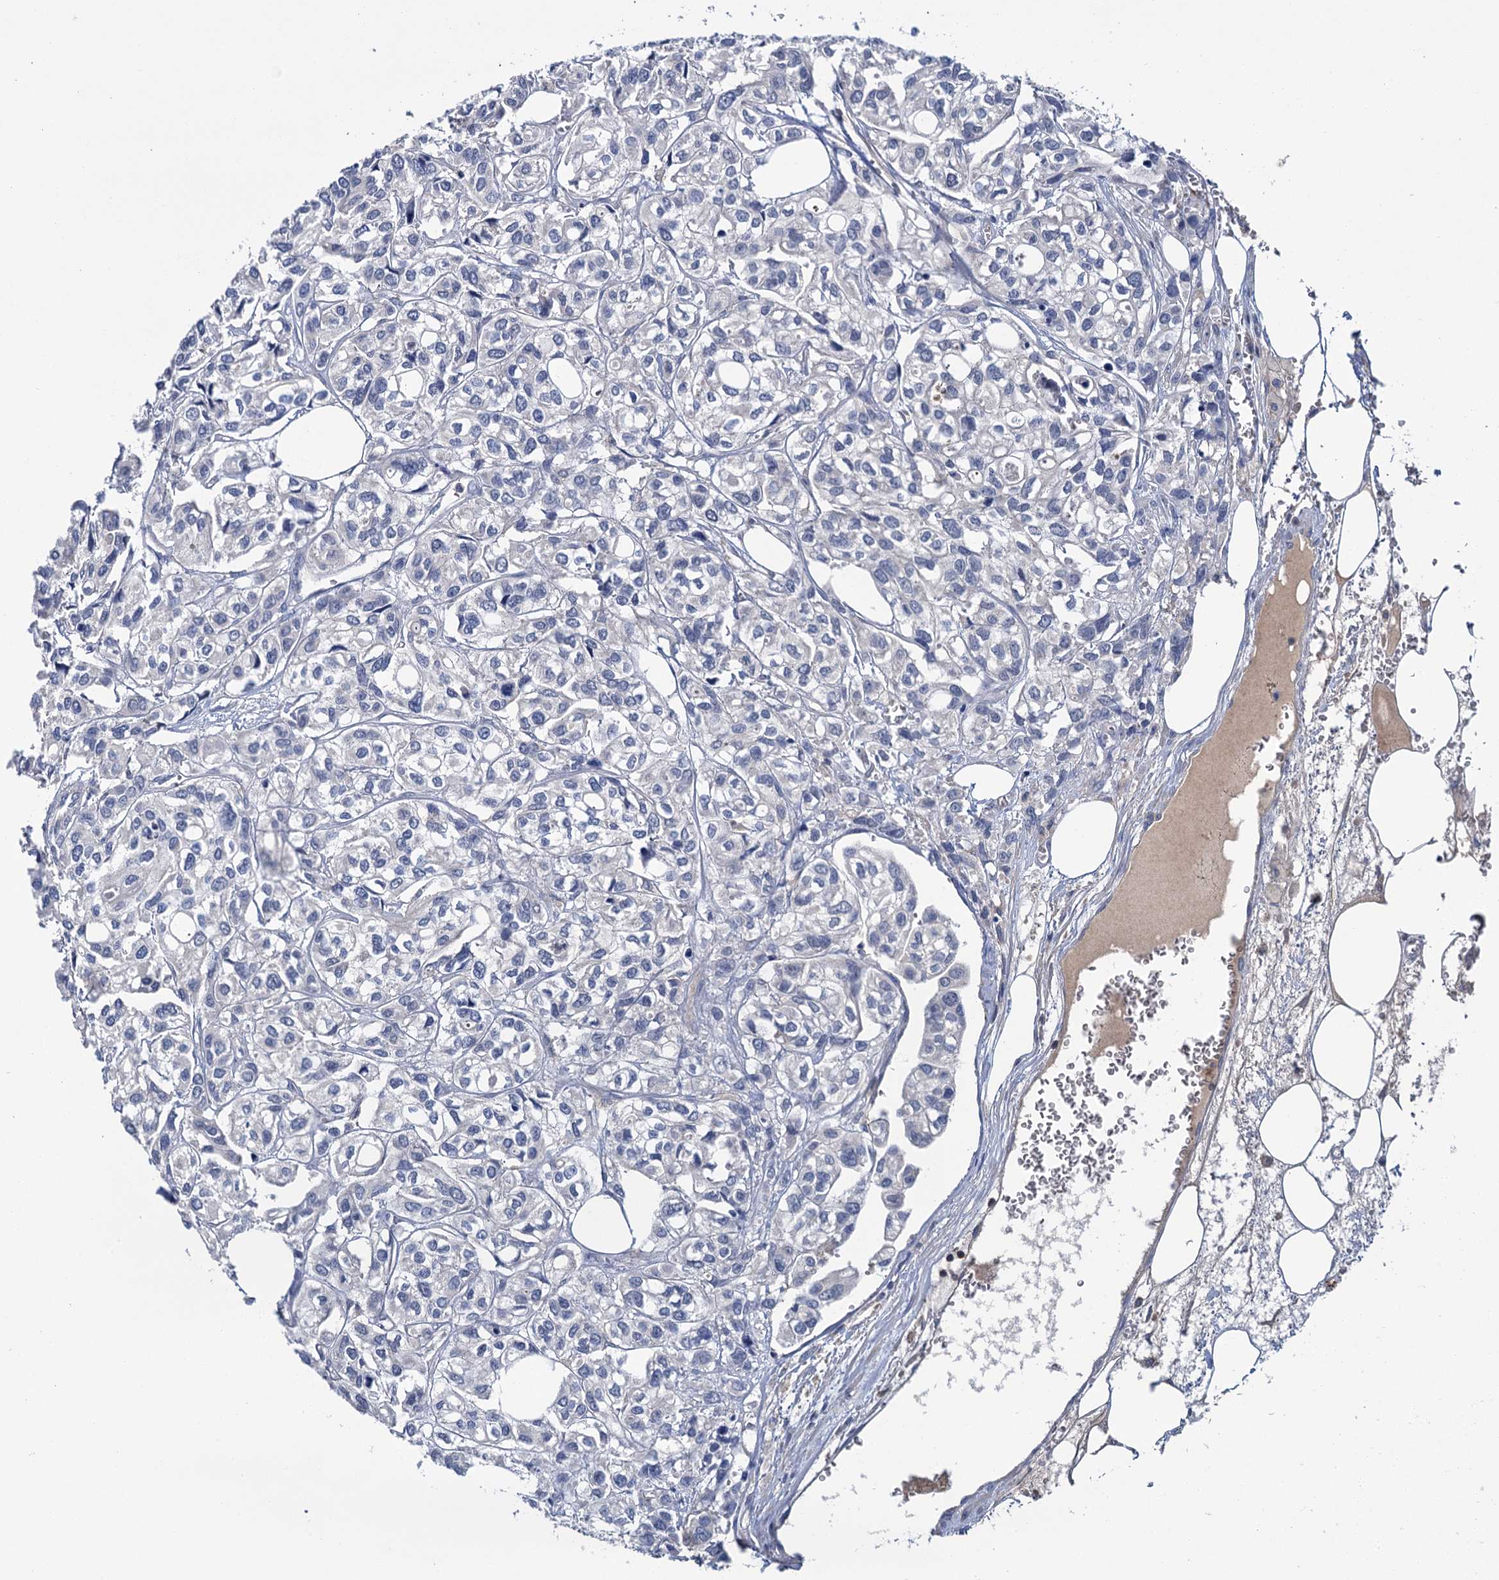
{"staining": {"intensity": "negative", "quantity": "none", "location": "none"}, "tissue": "urothelial cancer", "cell_type": "Tumor cells", "image_type": "cancer", "snomed": [{"axis": "morphology", "description": "Urothelial carcinoma, High grade"}, {"axis": "topography", "description": "Urinary bladder"}], "caption": "Immunohistochemical staining of high-grade urothelial carcinoma exhibits no significant positivity in tumor cells. (IHC, brightfield microscopy, high magnification).", "gene": "FGFR2", "patient": {"sex": "male", "age": 67}}